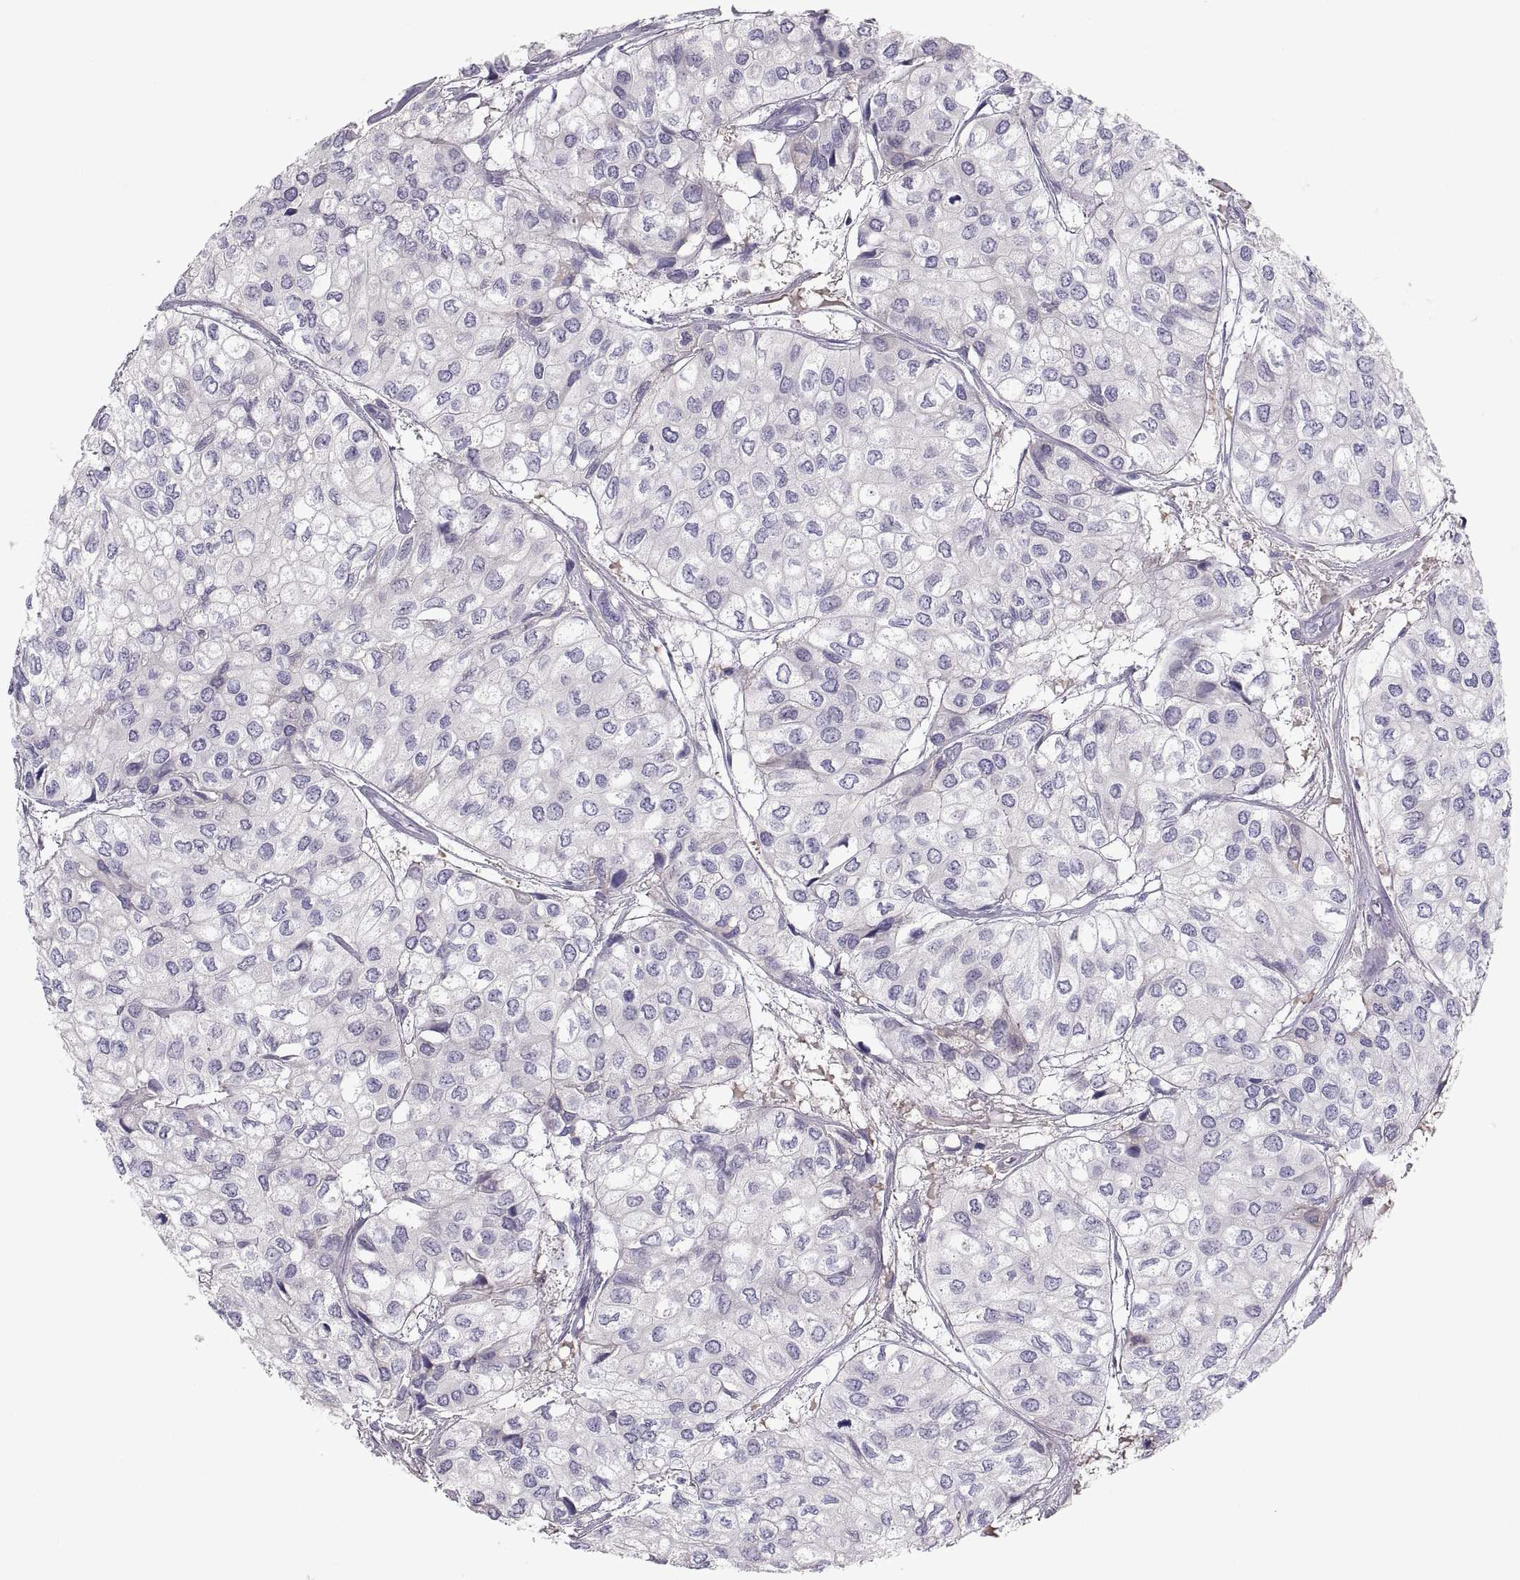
{"staining": {"intensity": "negative", "quantity": "none", "location": "none"}, "tissue": "urothelial cancer", "cell_type": "Tumor cells", "image_type": "cancer", "snomed": [{"axis": "morphology", "description": "Urothelial carcinoma, High grade"}, {"axis": "topography", "description": "Urinary bladder"}], "caption": "Urothelial cancer stained for a protein using IHC exhibits no staining tumor cells.", "gene": "MAGEB2", "patient": {"sex": "male", "age": 73}}